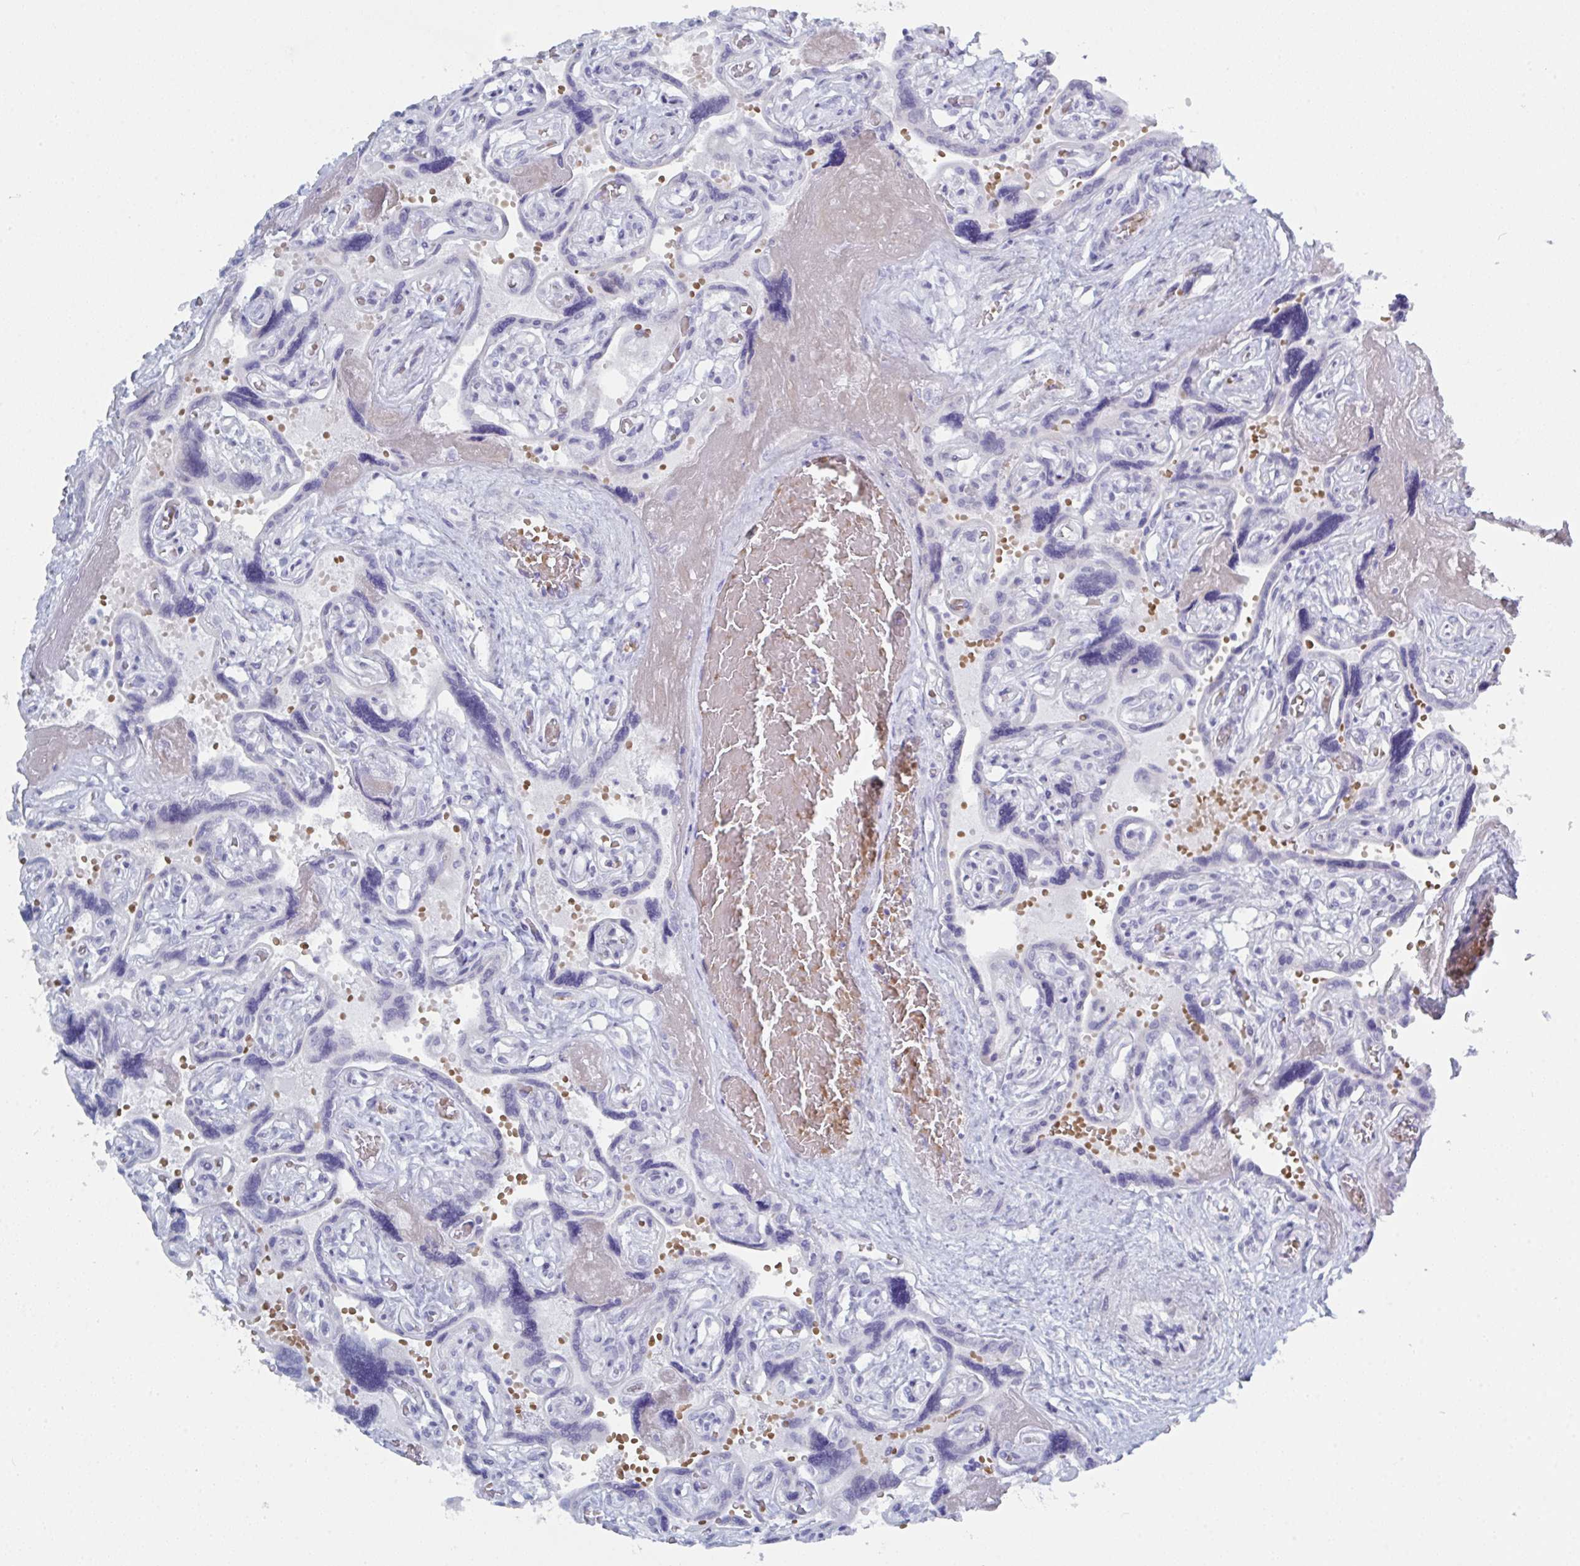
{"staining": {"intensity": "negative", "quantity": "none", "location": "none"}, "tissue": "placenta", "cell_type": "Decidual cells", "image_type": "normal", "snomed": [{"axis": "morphology", "description": "Normal tissue, NOS"}, {"axis": "topography", "description": "Placenta"}], "caption": "A histopathology image of human placenta is negative for staining in decidual cells. Nuclei are stained in blue.", "gene": "ZNF684", "patient": {"sex": "female", "age": 32}}